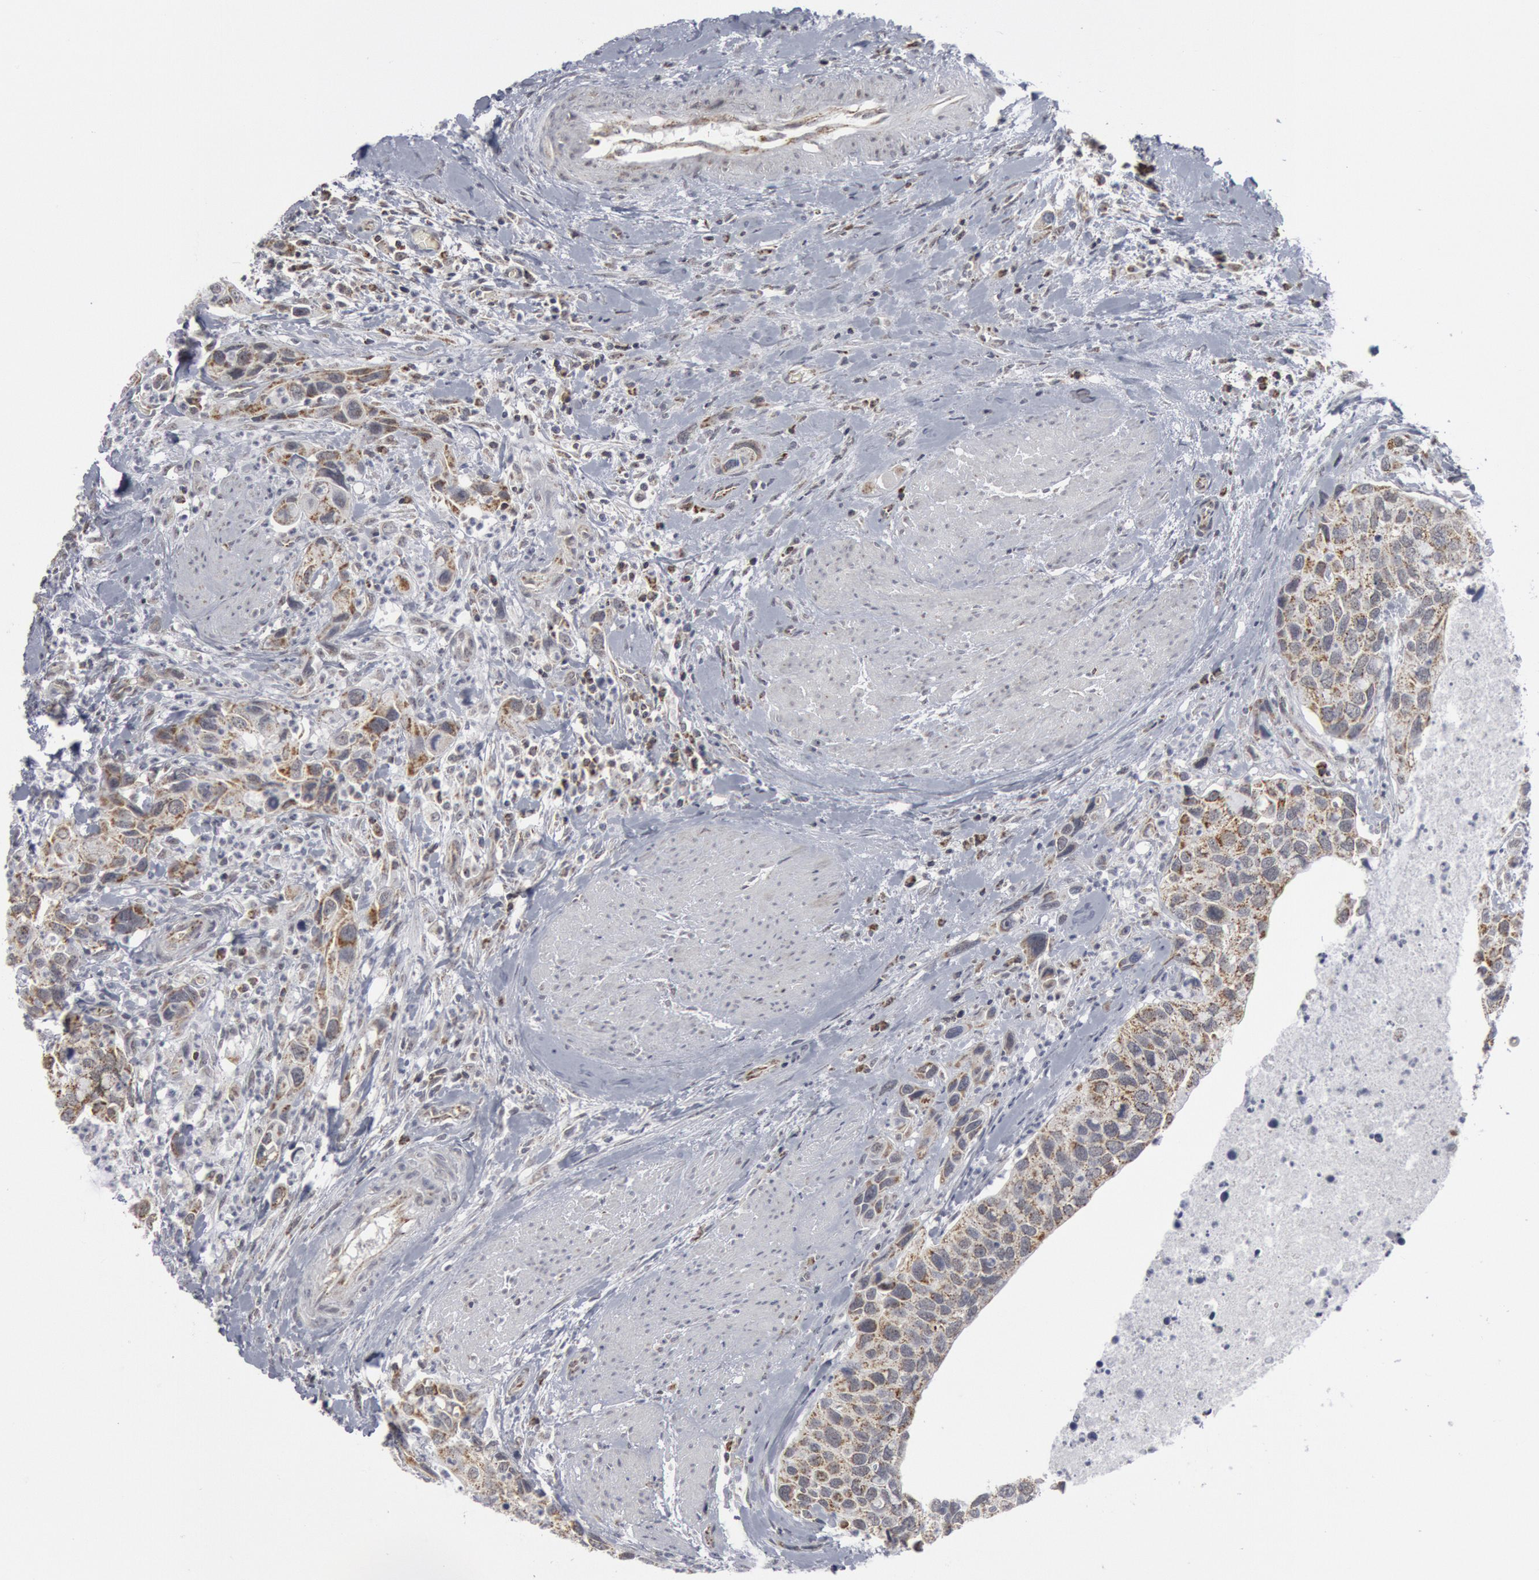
{"staining": {"intensity": "weak", "quantity": "25%-75%", "location": "cytoplasmic/membranous"}, "tissue": "urothelial cancer", "cell_type": "Tumor cells", "image_type": "cancer", "snomed": [{"axis": "morphology", "description": "Urothelial carcinoma, High grade"}, {"axis": "topography", "description": "Urinary bladder"}], "caption": "Tumor cells display low levels of weak cytoplasmic/membranous staining in about 25%-75% of cells in urothelial carcinoma (high-grade). (DAB (3,3'-diaminobenzidine) IHC with brightfield microscopy, high magnification).", "gene": "CASP9", "patient": {"sex": "male", "age": 66}}